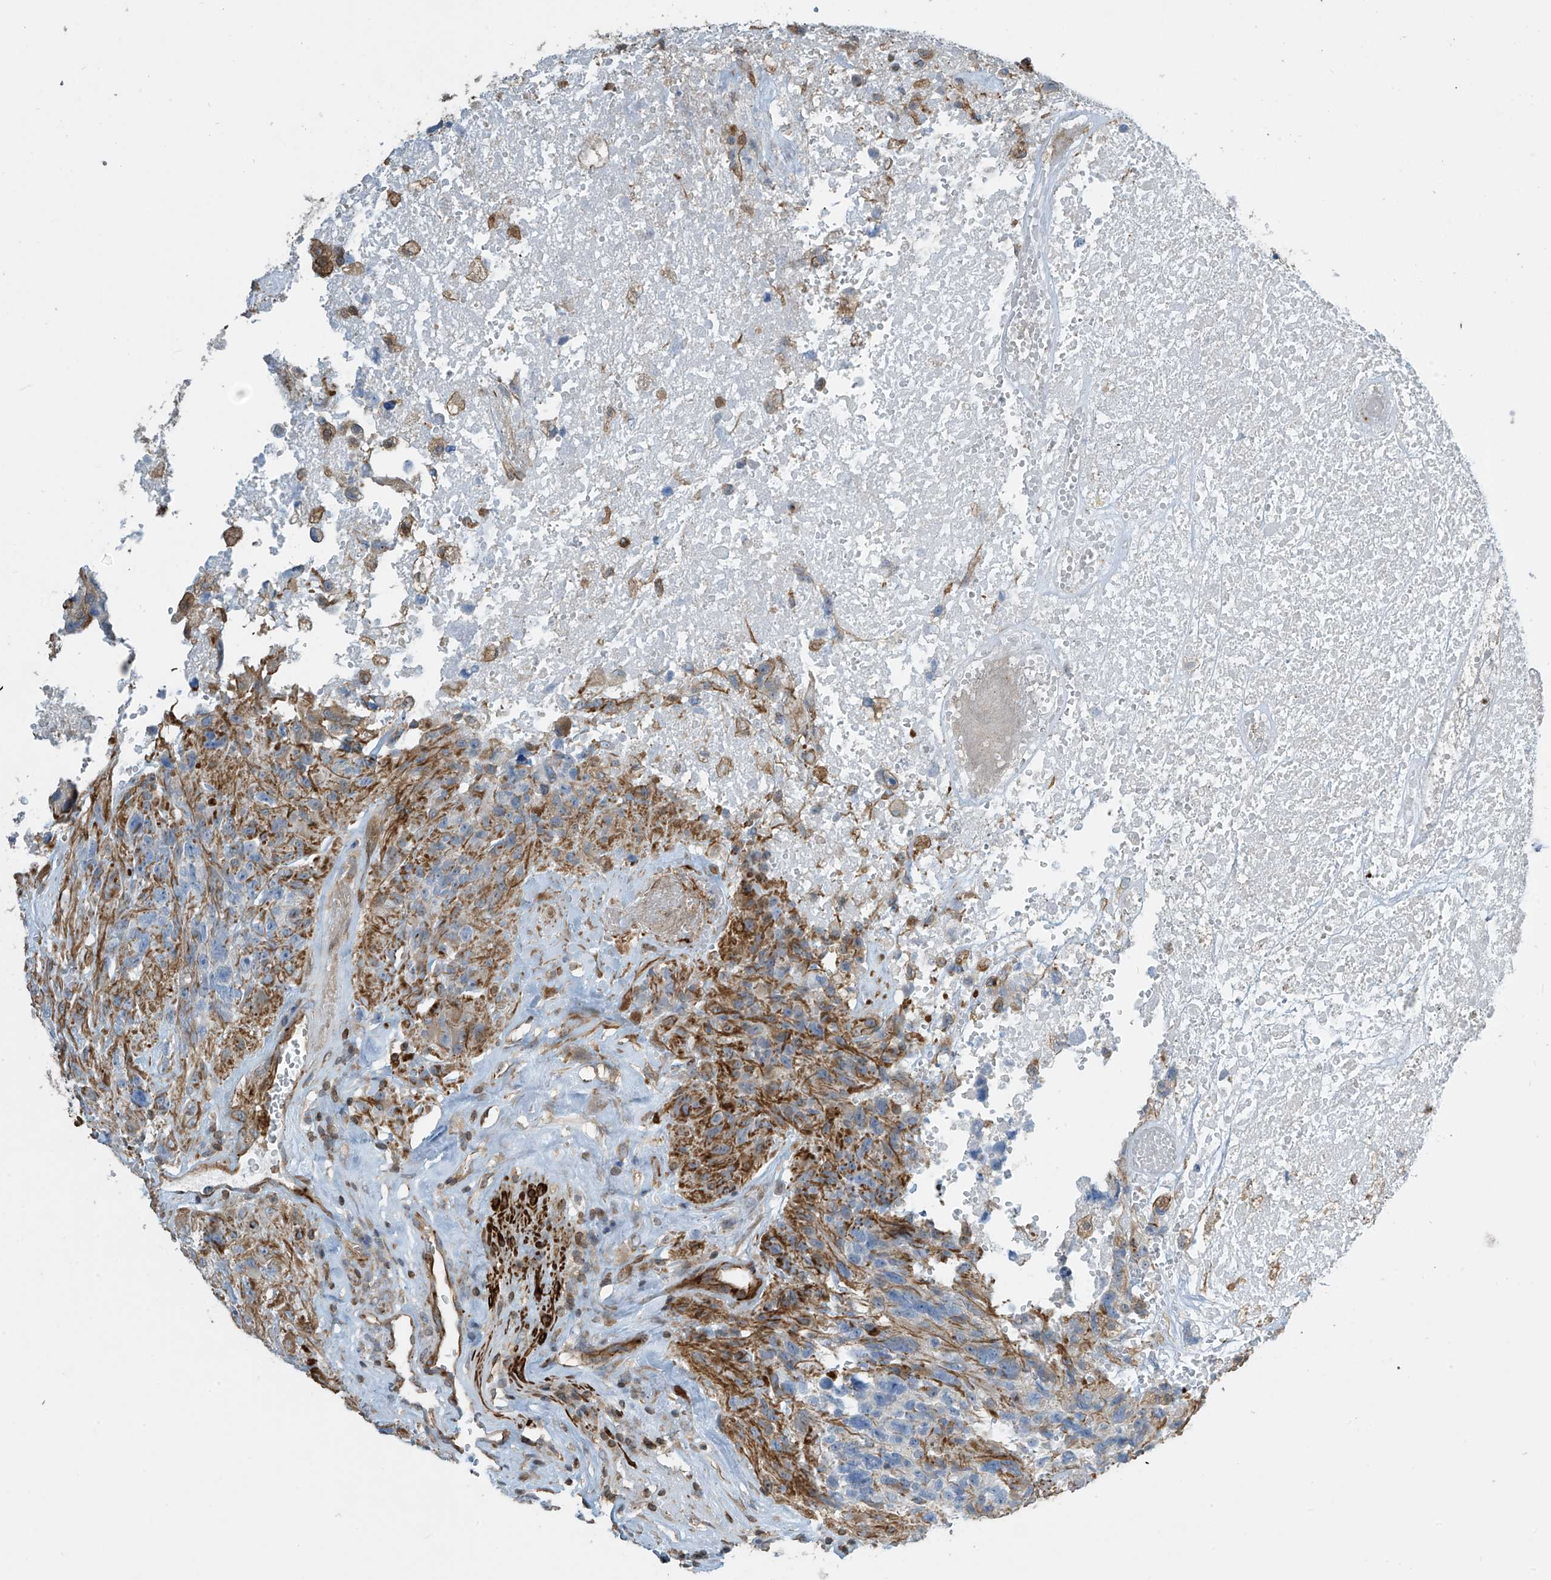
{"staining": {"intensity": "weak", "quantity": "<25%", "location": "cytoplasmic/membranous"}, "tissue": "glioma", "cell_type": "Tumor cells", "image_type": "cancer", "snomed": [{"axis": "morphology", "description": "Glioma, malignant, High grade"}, {"axis": "topography", "description": "Brain"}], "caption": "Immunohistochemistry histopathology image of neoplastic tissue: glioma stained with DAB reveals no significant protein expression in tumor cells.", "gene": "SH3BGRL3", "patient": {"sex": "male", "age": 69}}